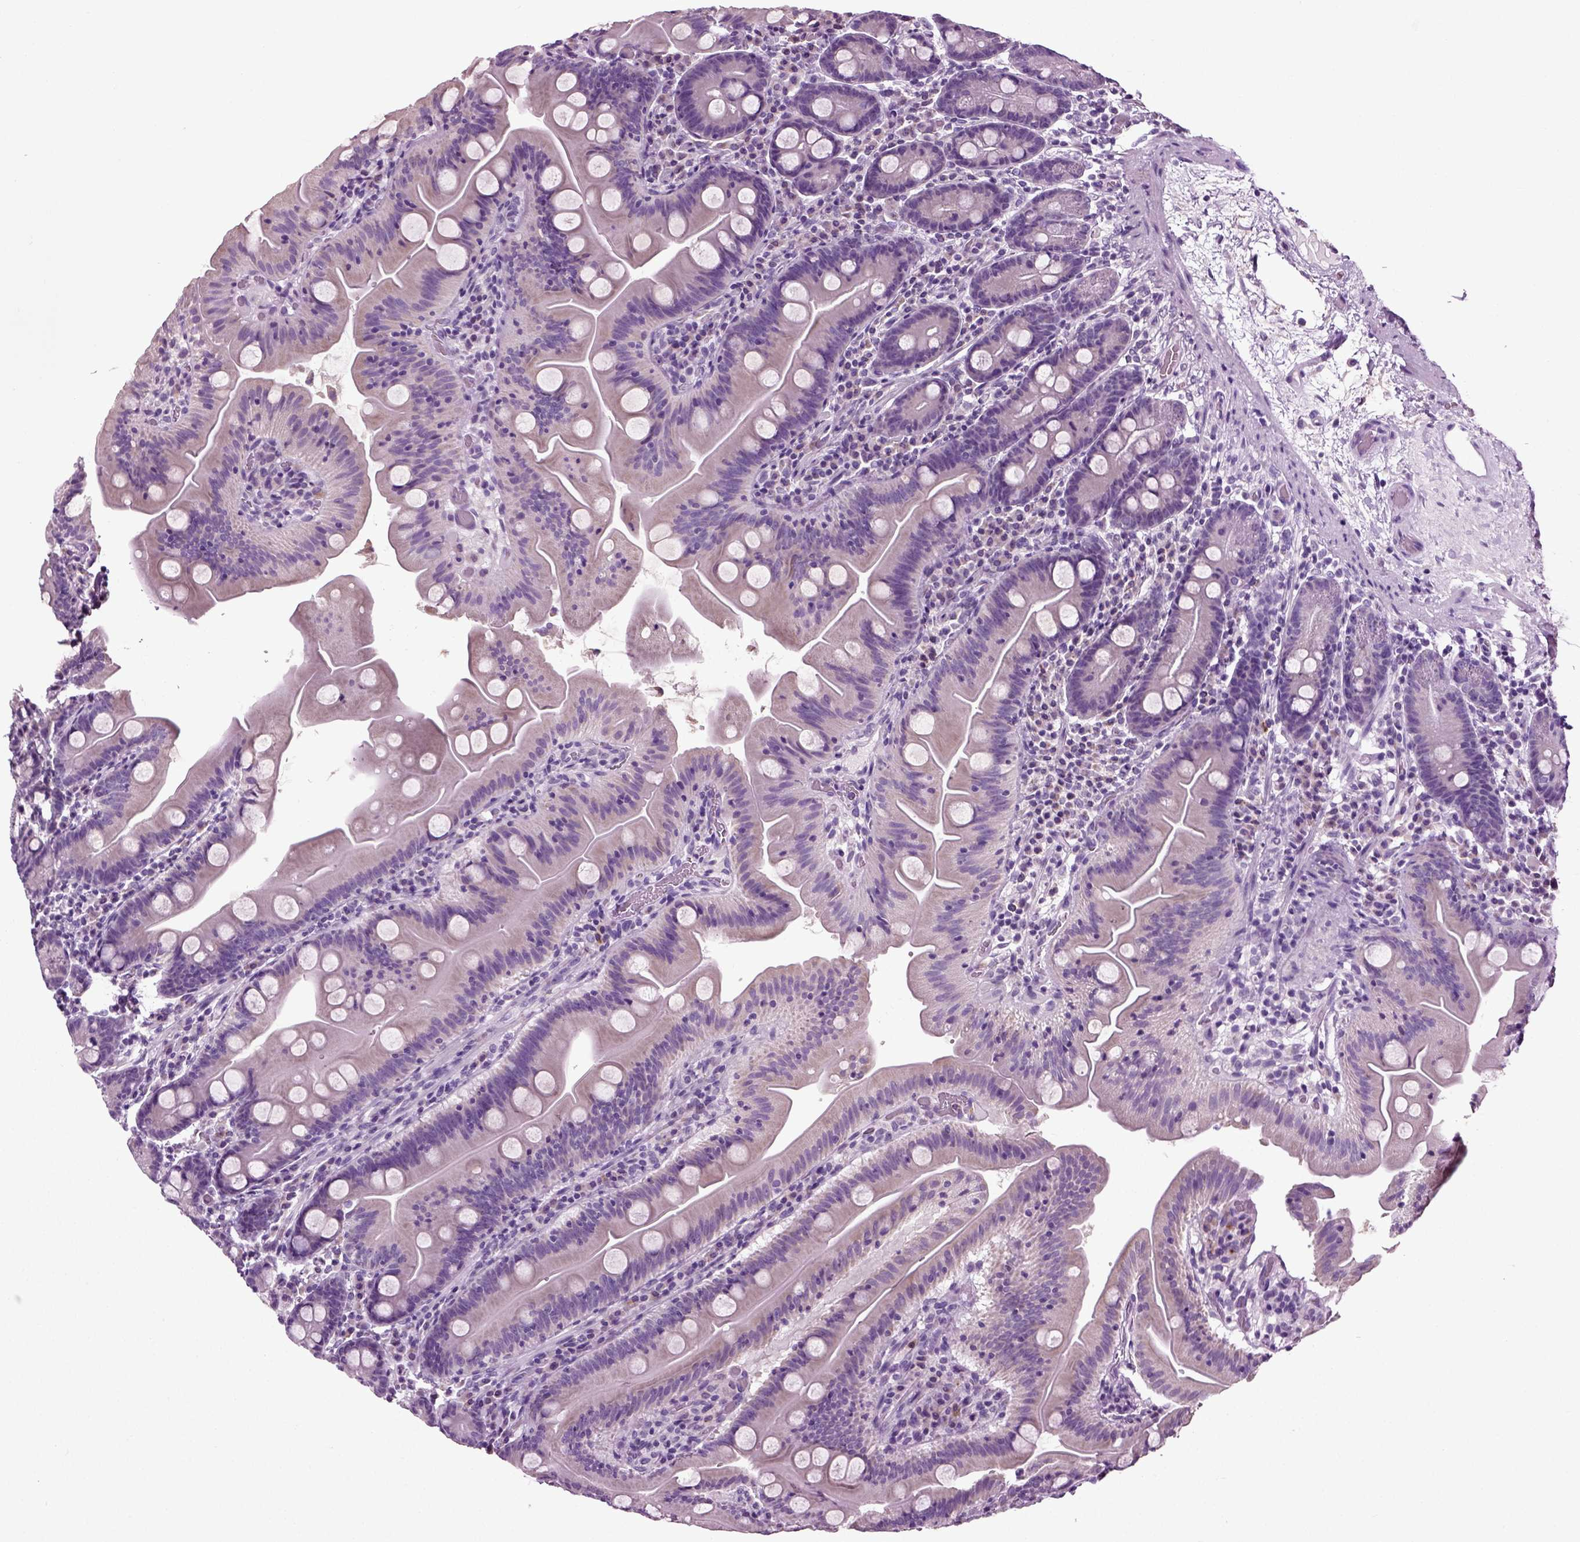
{"staining": {"intensity": "negative", "quantity": "none", "location": "none"}, "tissue": "small intestine", "cell_type": "Glandular cells", "image_type": "normal", "snomed": [{"axis": "morphology", "description": "Normal tissue, NOS"}, {"axis": "topography", "description": "Small intestine"}], "caption": "The IHC photomicrograph has no significant expression in glandular cells of small intestine.", "gene": "DNAH10", "patient": {"sex": "male", "age": 37}}